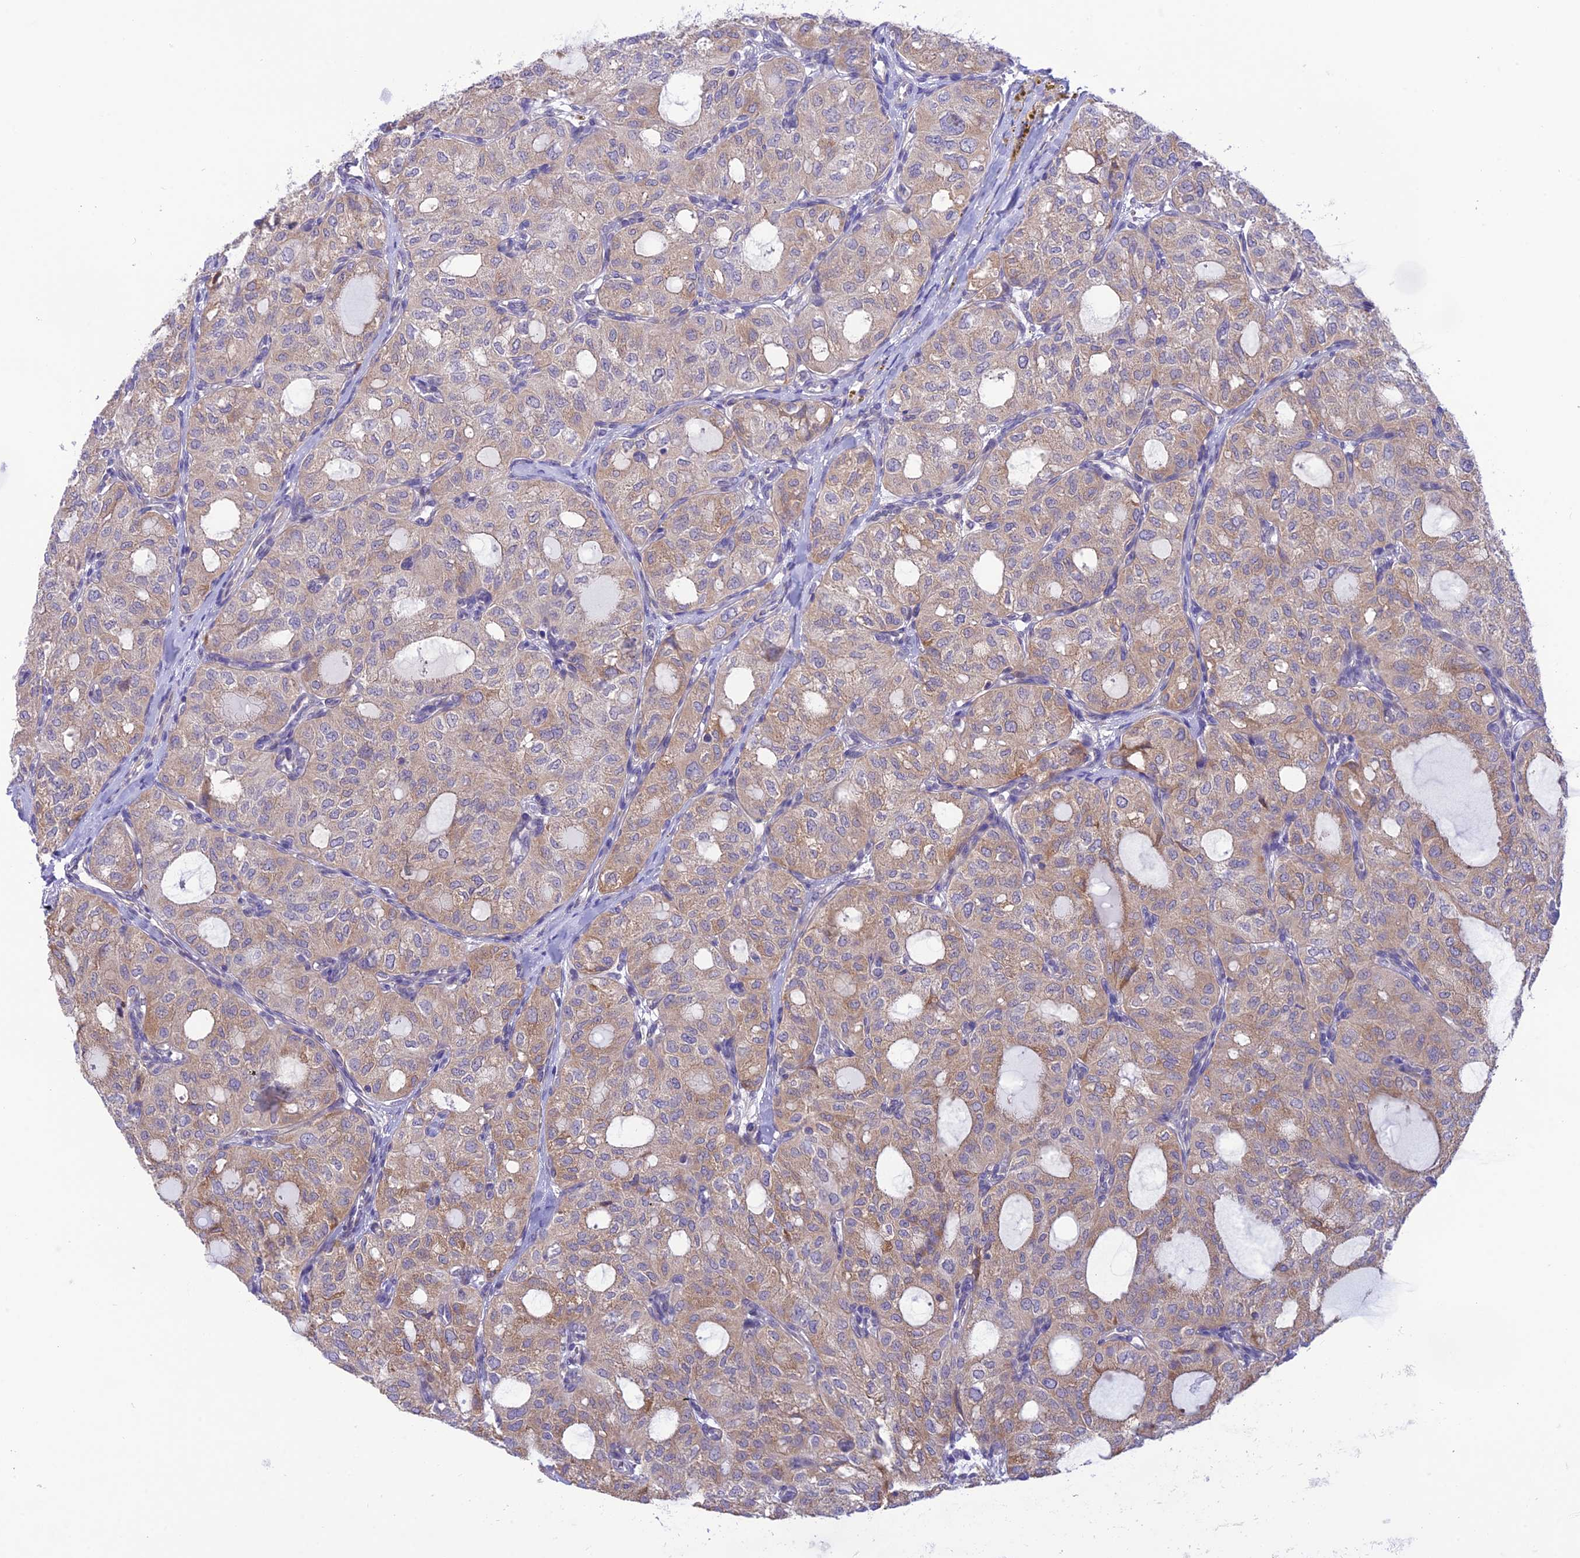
{"staining": {"intensity": "weak", "quantity": "<25%", "location": "cytoplasmic/membranous"}, "tissue": "thyroid cancer", "cell_type": "Tumor cells", "image_type": "cancer", "snomed": [{"axis": "morphology", "description": "Follicular adenoma carcinoma, NOS"}, {"axis": "topography", "description": "Thyroid gland"}], "caption": "Immunohistochemical staining of human thyroid cancer demonstrates no significant staining in tumor cells. (DAB (3,3'-diaminobenzidine) immunohistochemistry (IHC), high magnification).", "gene": "RNF126", "patient": {"sex": "male", "age": 75}}